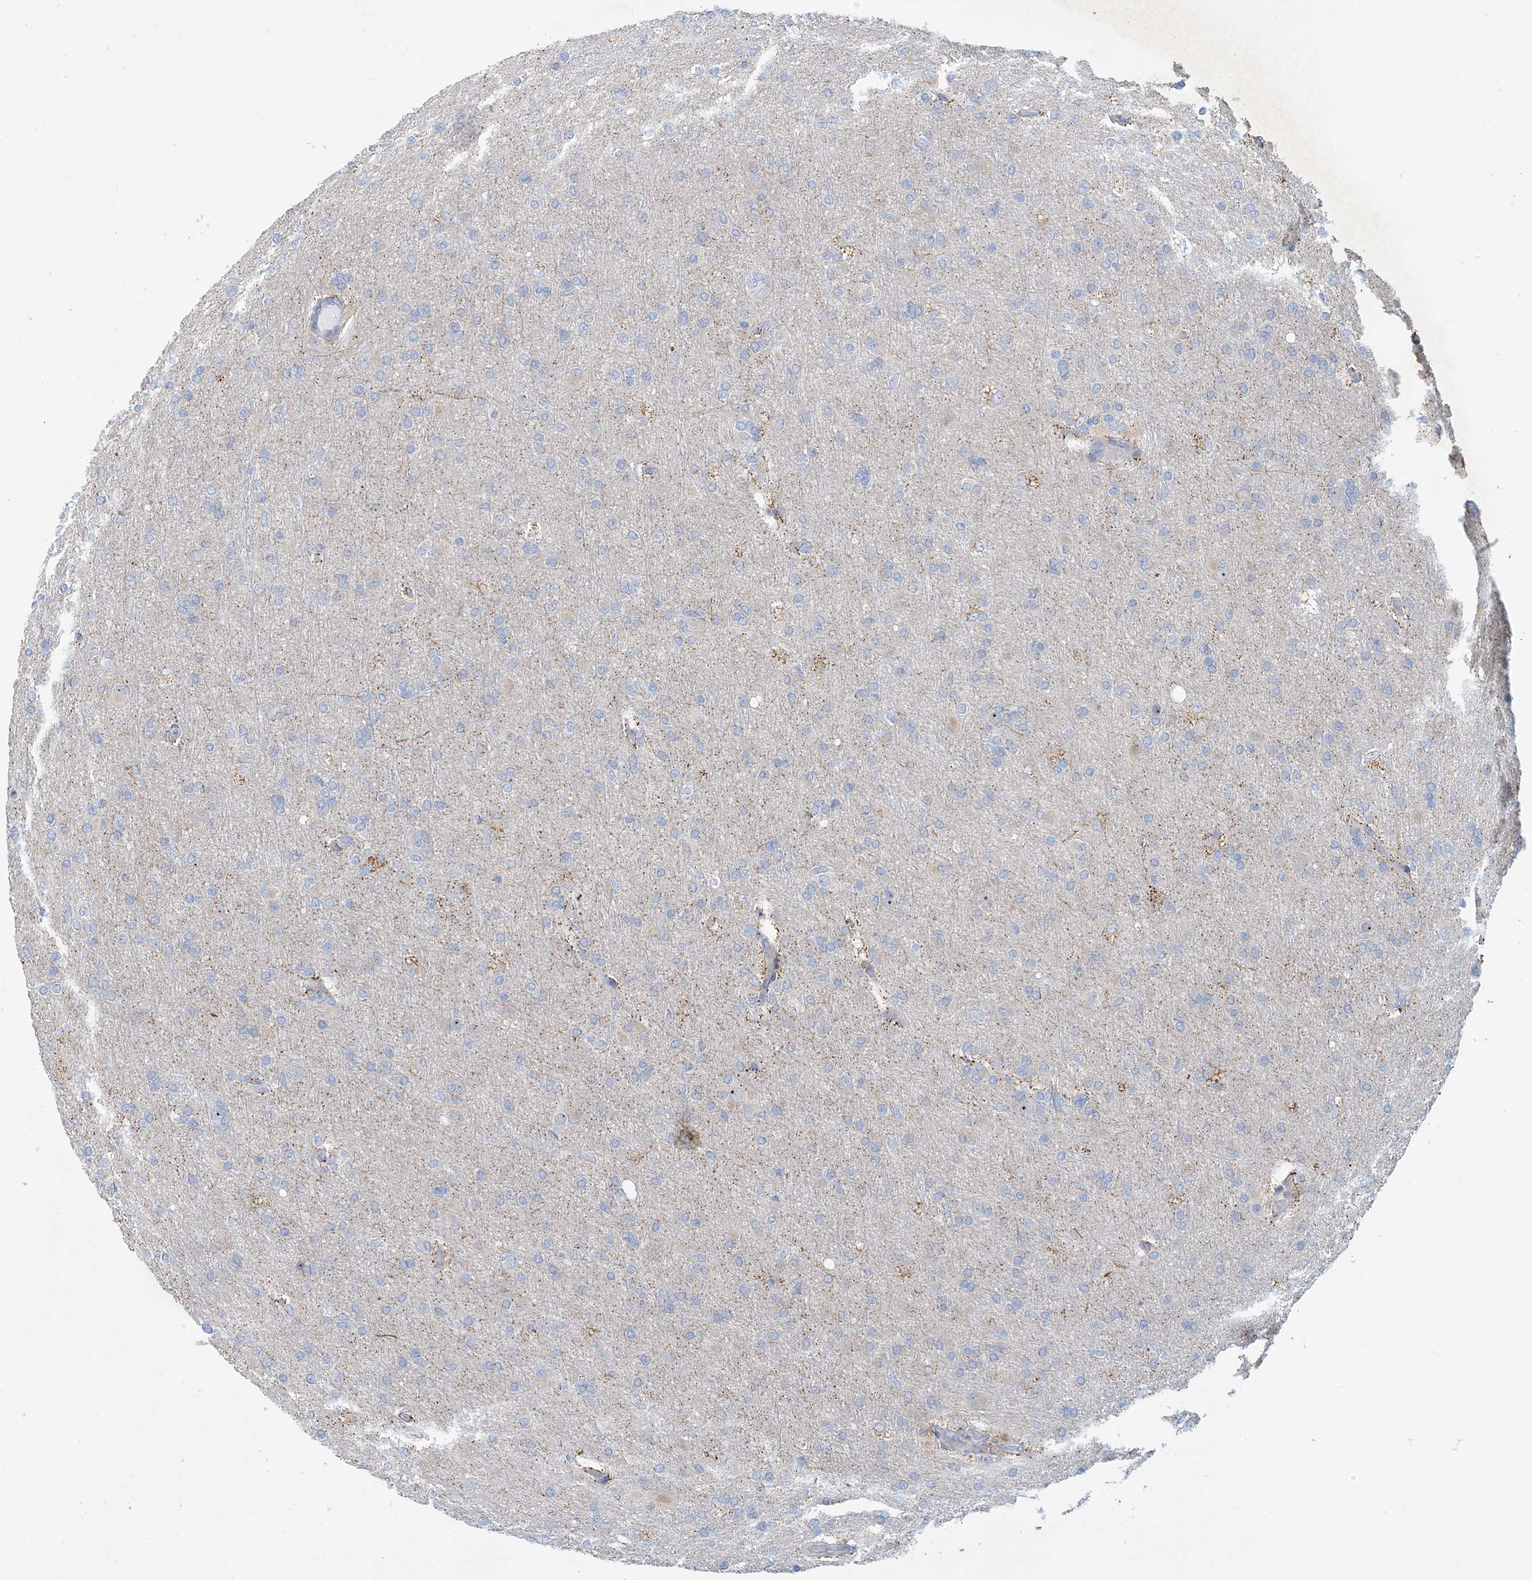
{"staining": {"intensity": "negative", "quantity": "none", "location": "none"}, "tissue": "glioma", "cell_type": "Tumor cells", "image_type": "cancer", "snomed": [{"axis": "morphology", "description": "Glioma, malignant, High grade"}, {"axis": "topography", "description": "Cerebral cortex"}], "caption": "Immunohistochemistry (IHC) micrograph of neoplastic tissue: malignant glioma (high-grade) stained with DAB shows no significant protein expression in tumor cells.", "gene": "ZCCHC18", "patient": {"sex": "female", "age": 36}}